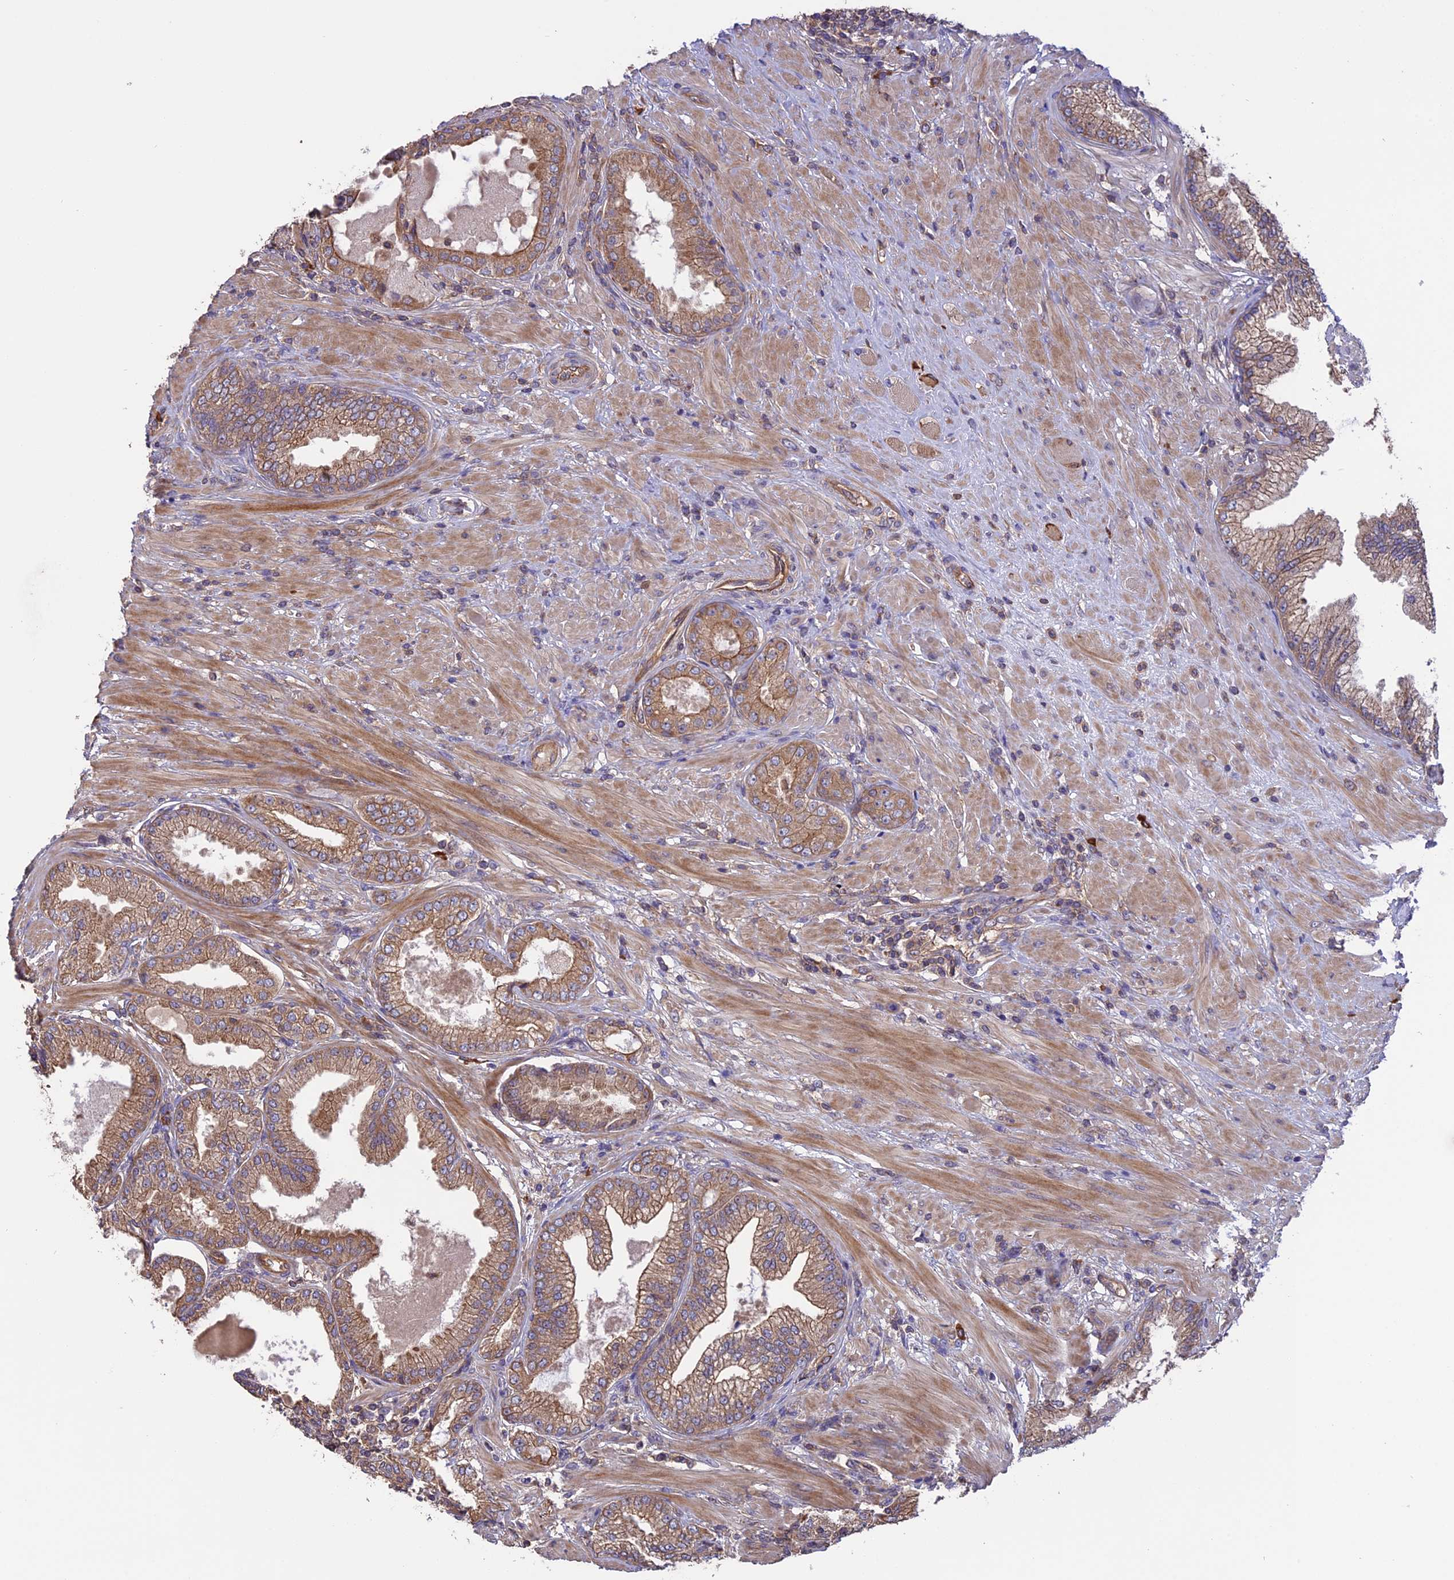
{"staining": {"intensity": "moderate", "quantity": "25%-75%", "location": "cytoplasmic/membranous"}, "tissue": "prostate cancer", "cell_type": "Tumor cells", "image_type": "cancer", "snomed": [{"axis": "morphology", "description": "Adenocarcinoma, High grade"}, {"axis": "topography", "description": "Prostate"}], "caption": "This is an image of immunohistochemistry staining of adenocarcinoma (high-grade) (prostate), which shows moderate positivity in the cytoplasmic/membranous of tumor cells.", "gene": "GAS8", "patient": {"sex": "male", "age": 71}}